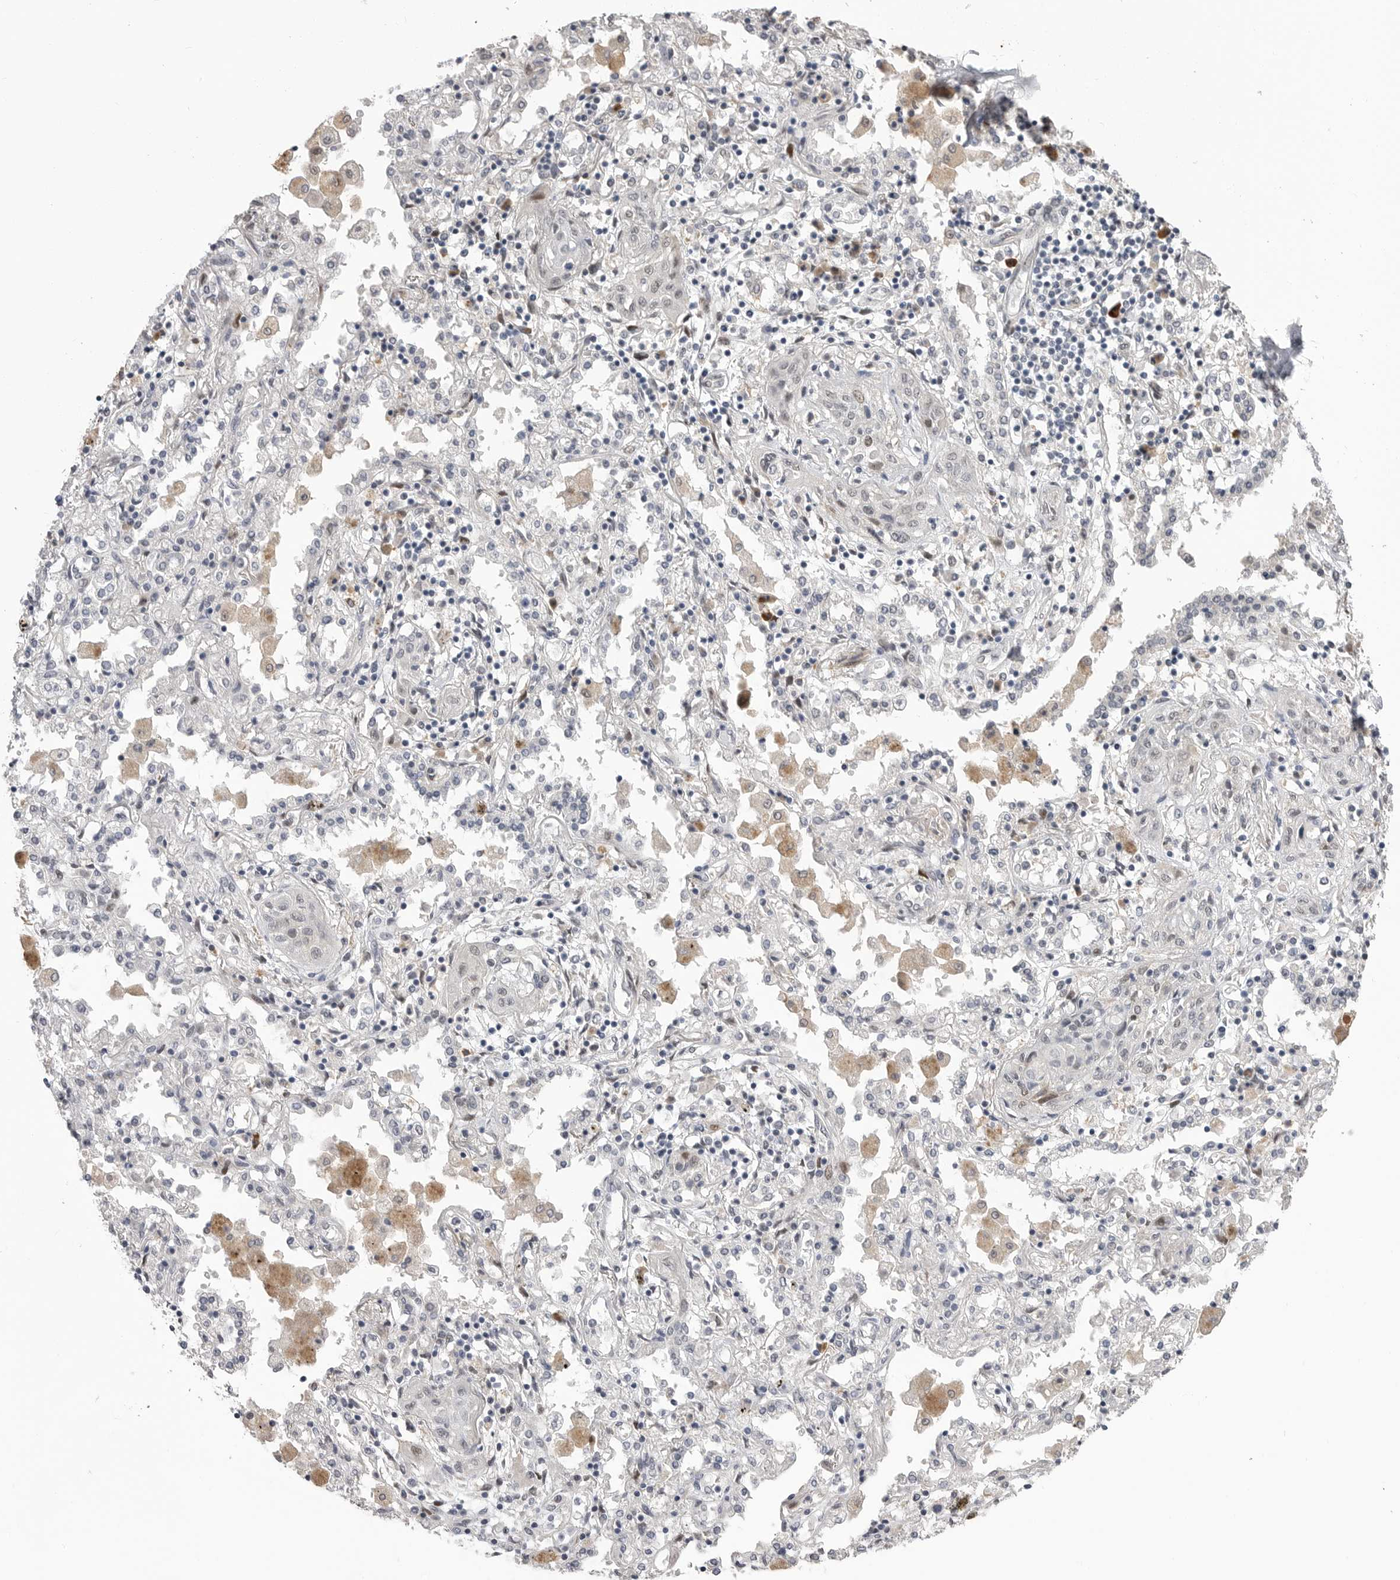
{"staining": {"intensity": "negative", "quantity": "none", "location": "none"}, "tissue": "lung cancer", "cell_type": "Tumor cells", "image_type": "cancer", "snomed": [{"axis": "morphology", "description": "Squamous cell carcinoma, NOS"}, {"axis": "topography", "description": "Lung"}], "caption": "Human squamous cell carcinoma (lung) stained for a protein using immunohistochemistry demonstrates no expression in tumor cells.", "gene": "PLEKHF1", "patient": {"sex": "female", "age": 47}}